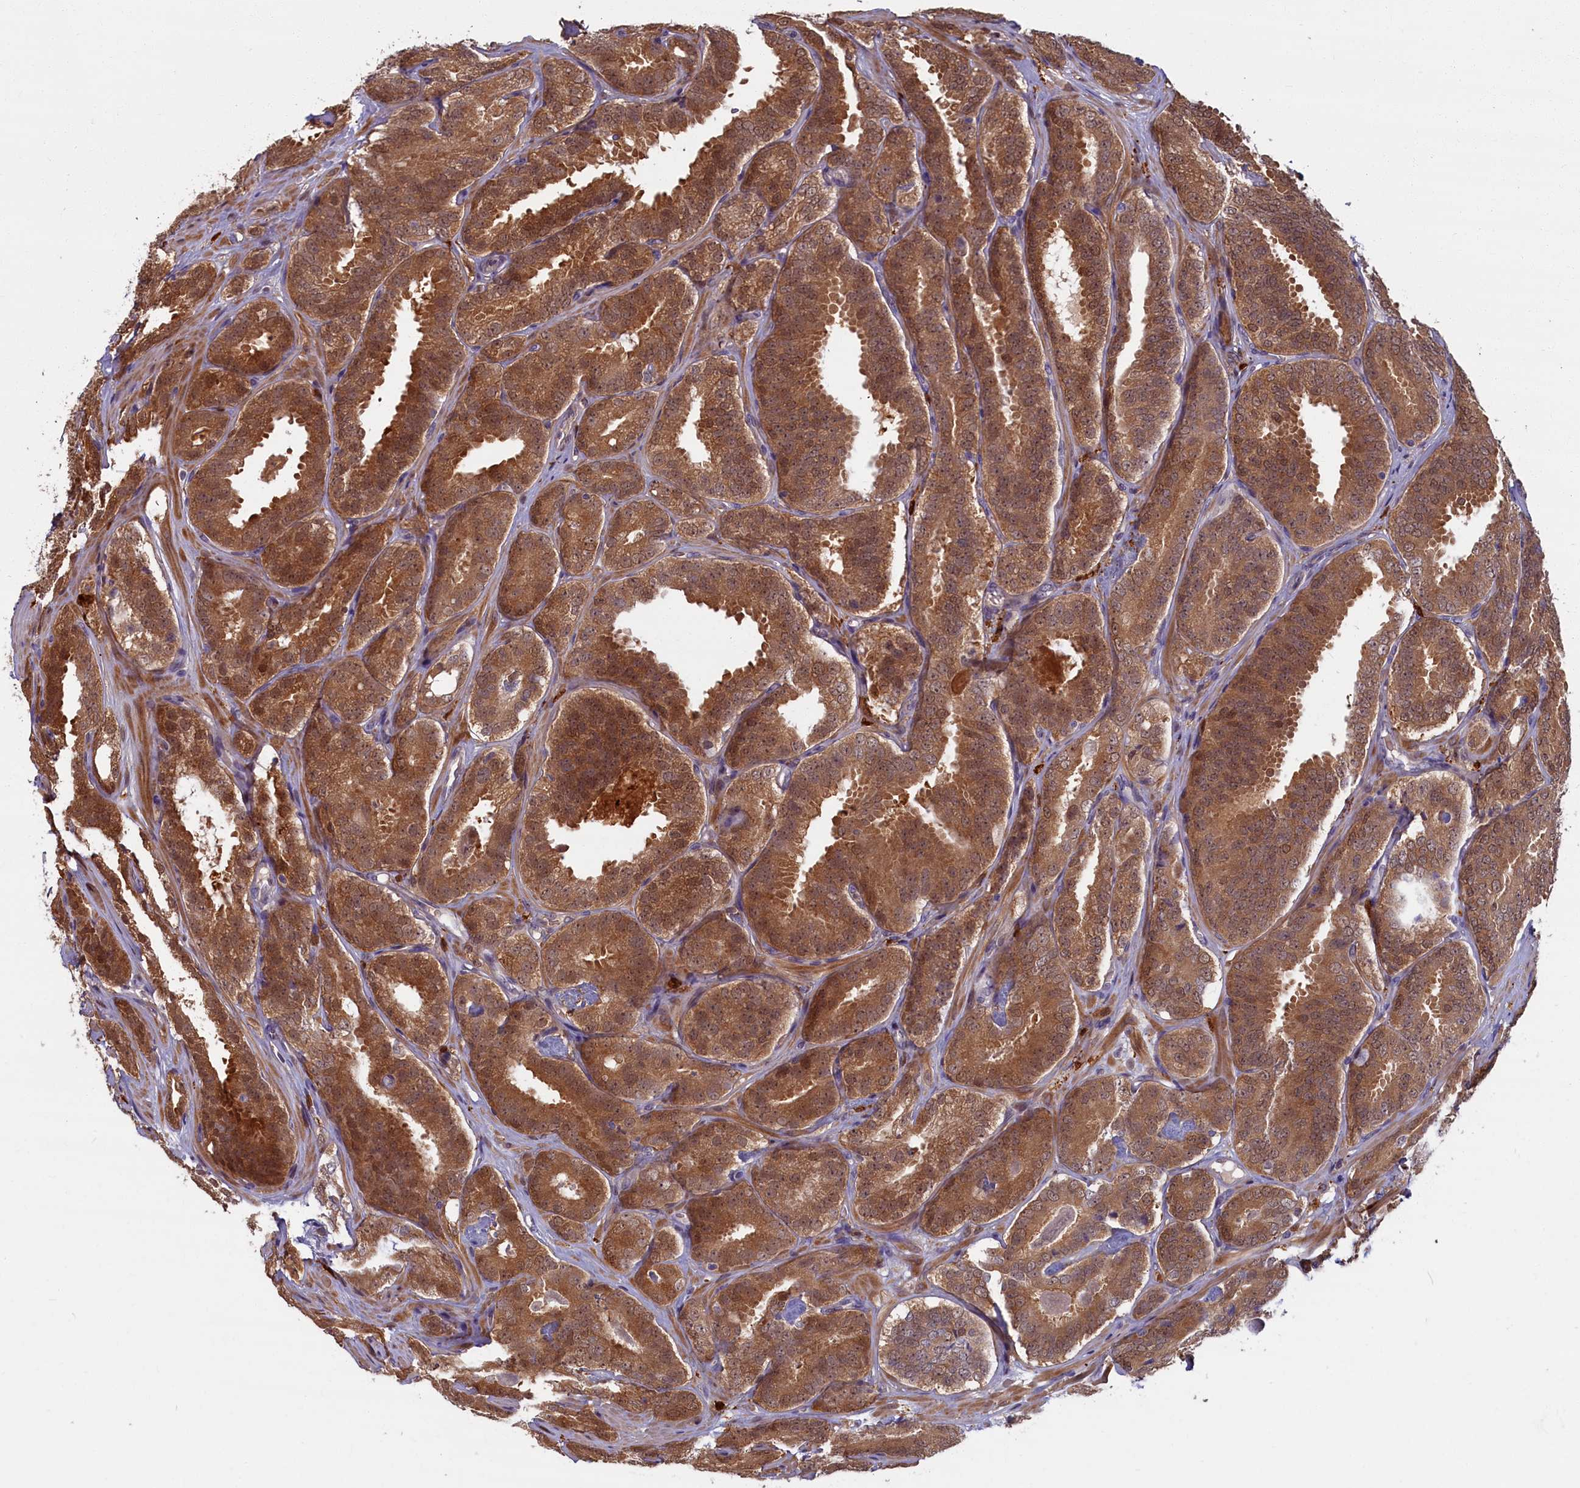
{"staining": {"intensity": "moderate", "quantity": ">75%", "location": "cytoplasmic/membranous"}, "tissue": "prostate cancer", "cell_type": "Tumor cells", "image_type": "cancer", "snomed": [{"axis": "morphology", "description": "Adenocarcinoma, High grade"}, {"axis": "topography", "description": "Prostate"}], "caption": "Protein analysis of high-grade adenocarcinoma (prostate) tissue shows moderate cytoplasmic/membranous staining in about >75% of tumor cells. The staining was performed using DAB to visualize the protein expression in brown, while the nuclei were stained in blue with hematoxylin (Magnification: 20x).", "gene": "BLVRB", "patient": {"sex": "male", "age": 63}}